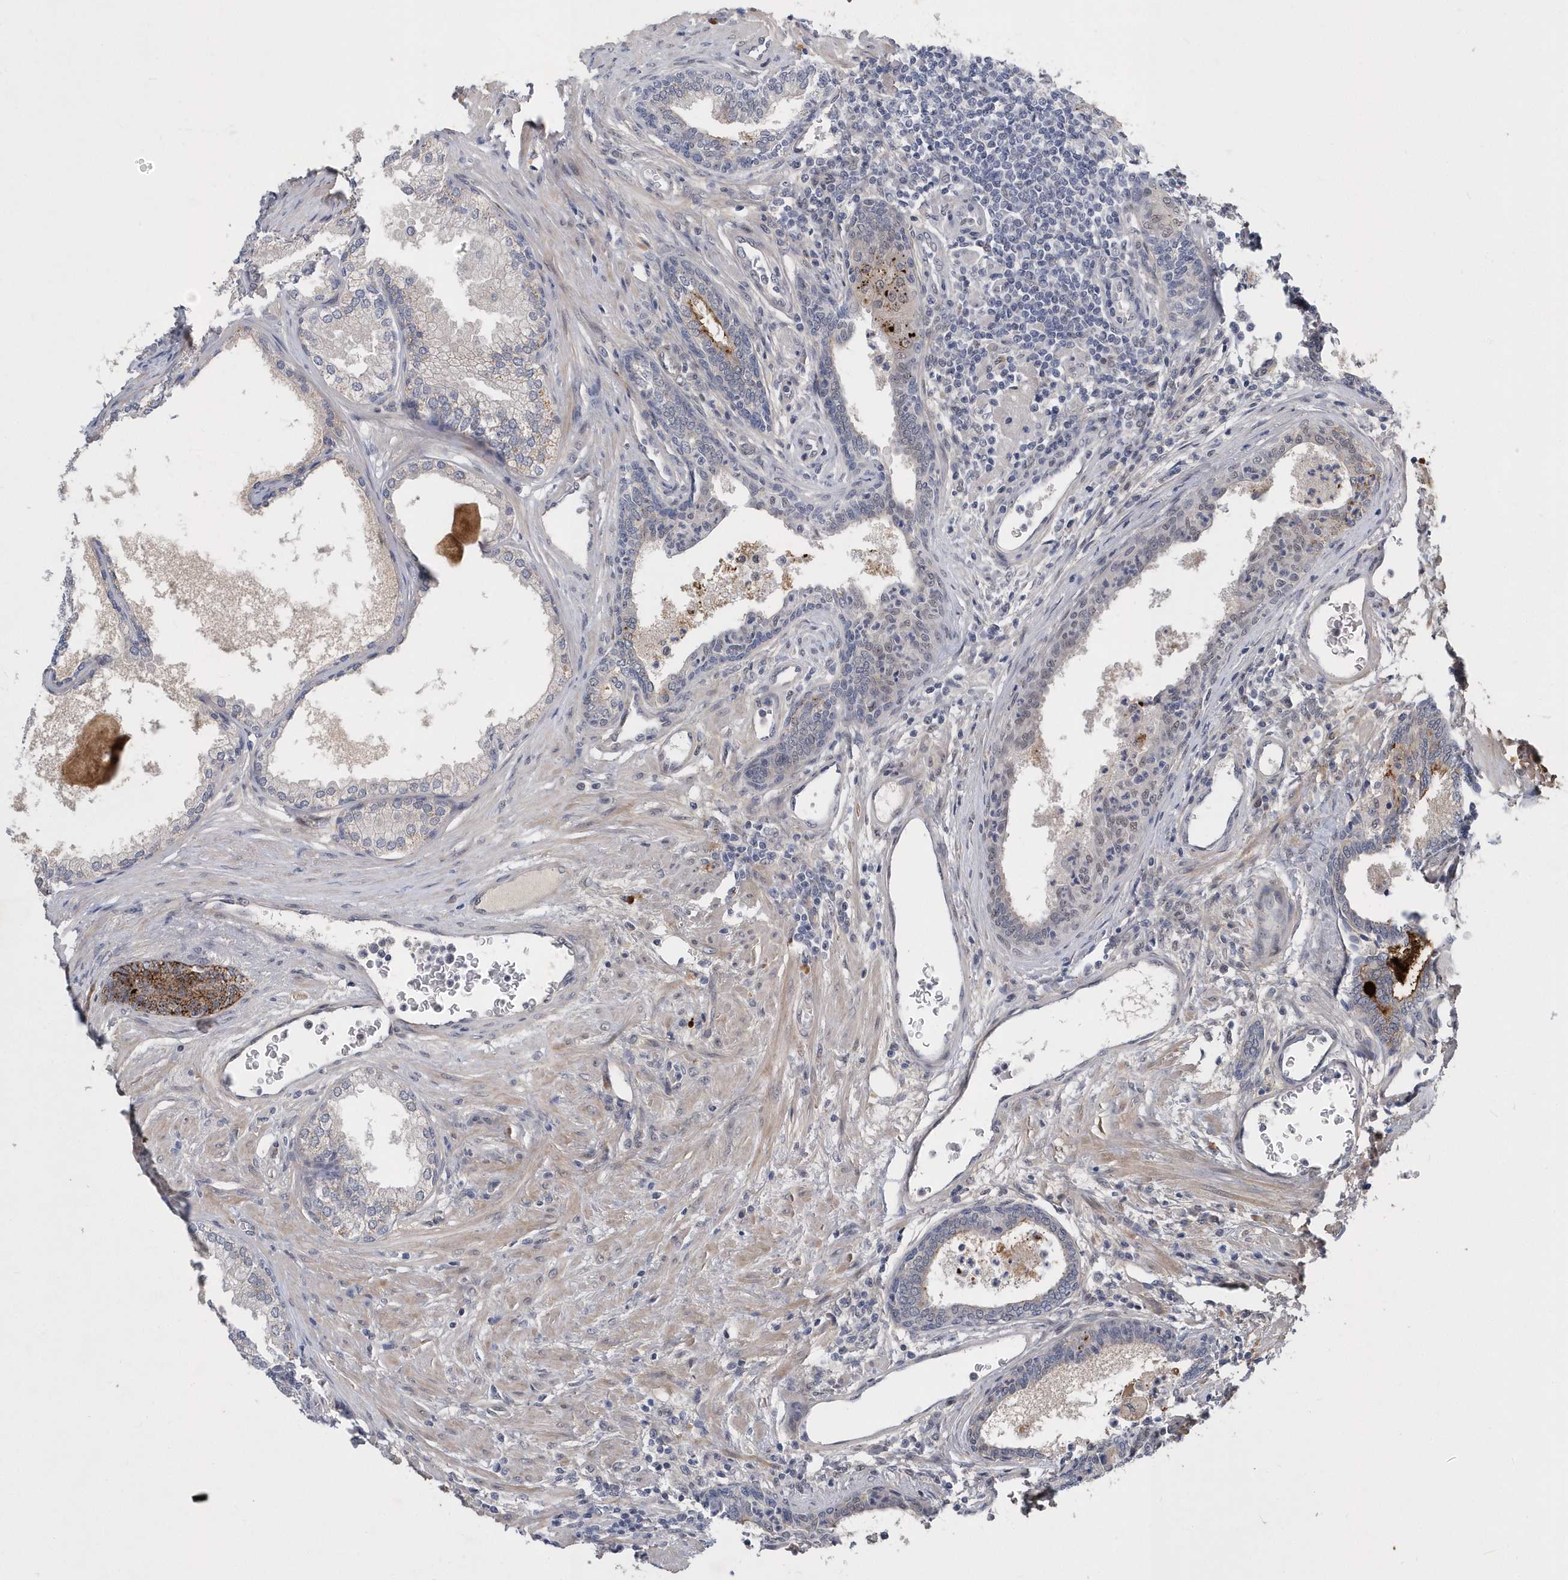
{"staining": {"intensity": "negative", "quantity": "none", "location": "none"}, "tissue": "prostate", "cell_type": "Glandular cells", "image_type": "normal", "snomed": [{"axis": "morphology", "description": "Normal tissue, NOS"}, {"axis": "topography", "description": "Prostate"}], "caption": "Immunohistochemical staining of unremarkable human prostate shows no significant staining in glandular cells.", "gene": "FAM217A", "patient": {"sex": "male", "age": 76}}